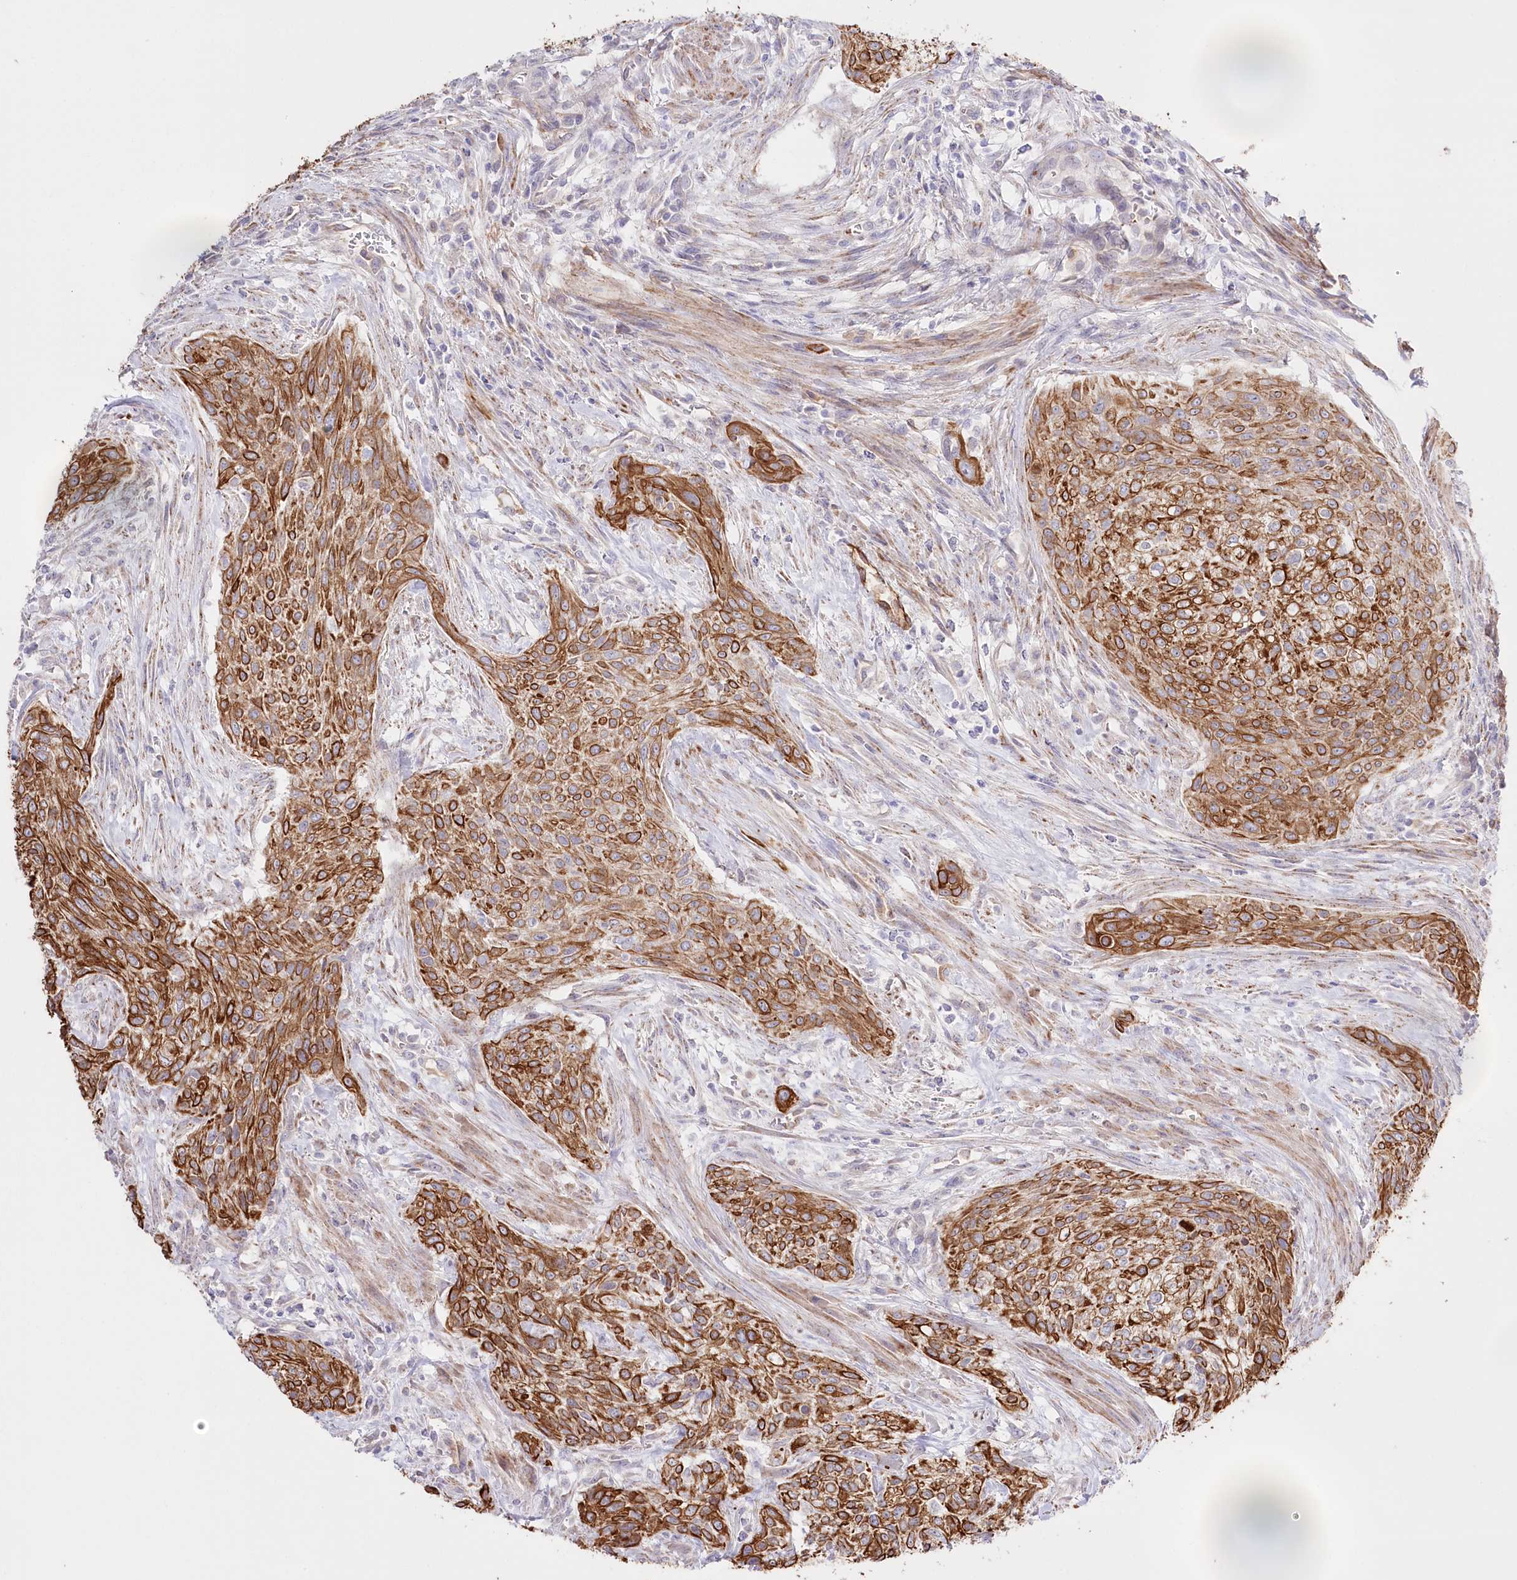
{"staining": {"intensity": "strong", "quantity": ">75%", "location": "cytoplasmic/membranous"}, "tissue": "urothelial cancer", "cell_type": "Tumor cells", "image_type": "cancer", "snomed": [{"axis": "morphology", "description": "Normal tissue, NOS"}, {"axis": "morphology", "description": "Urothelial carcinoma, NOS"}, {"axis": "topography", "description": "Urinary bladder"}, {"axis": "topography", "description": "Peripheral nerve tissue"}], "caption": "Immunohistochemical staining of urothelial cancer displays high levels of strong cytoplasmic/membranous expression in about >75% of tumor cells.", "gene": "SLC39A10", "patient": {"sex": "male", "age": 35}}